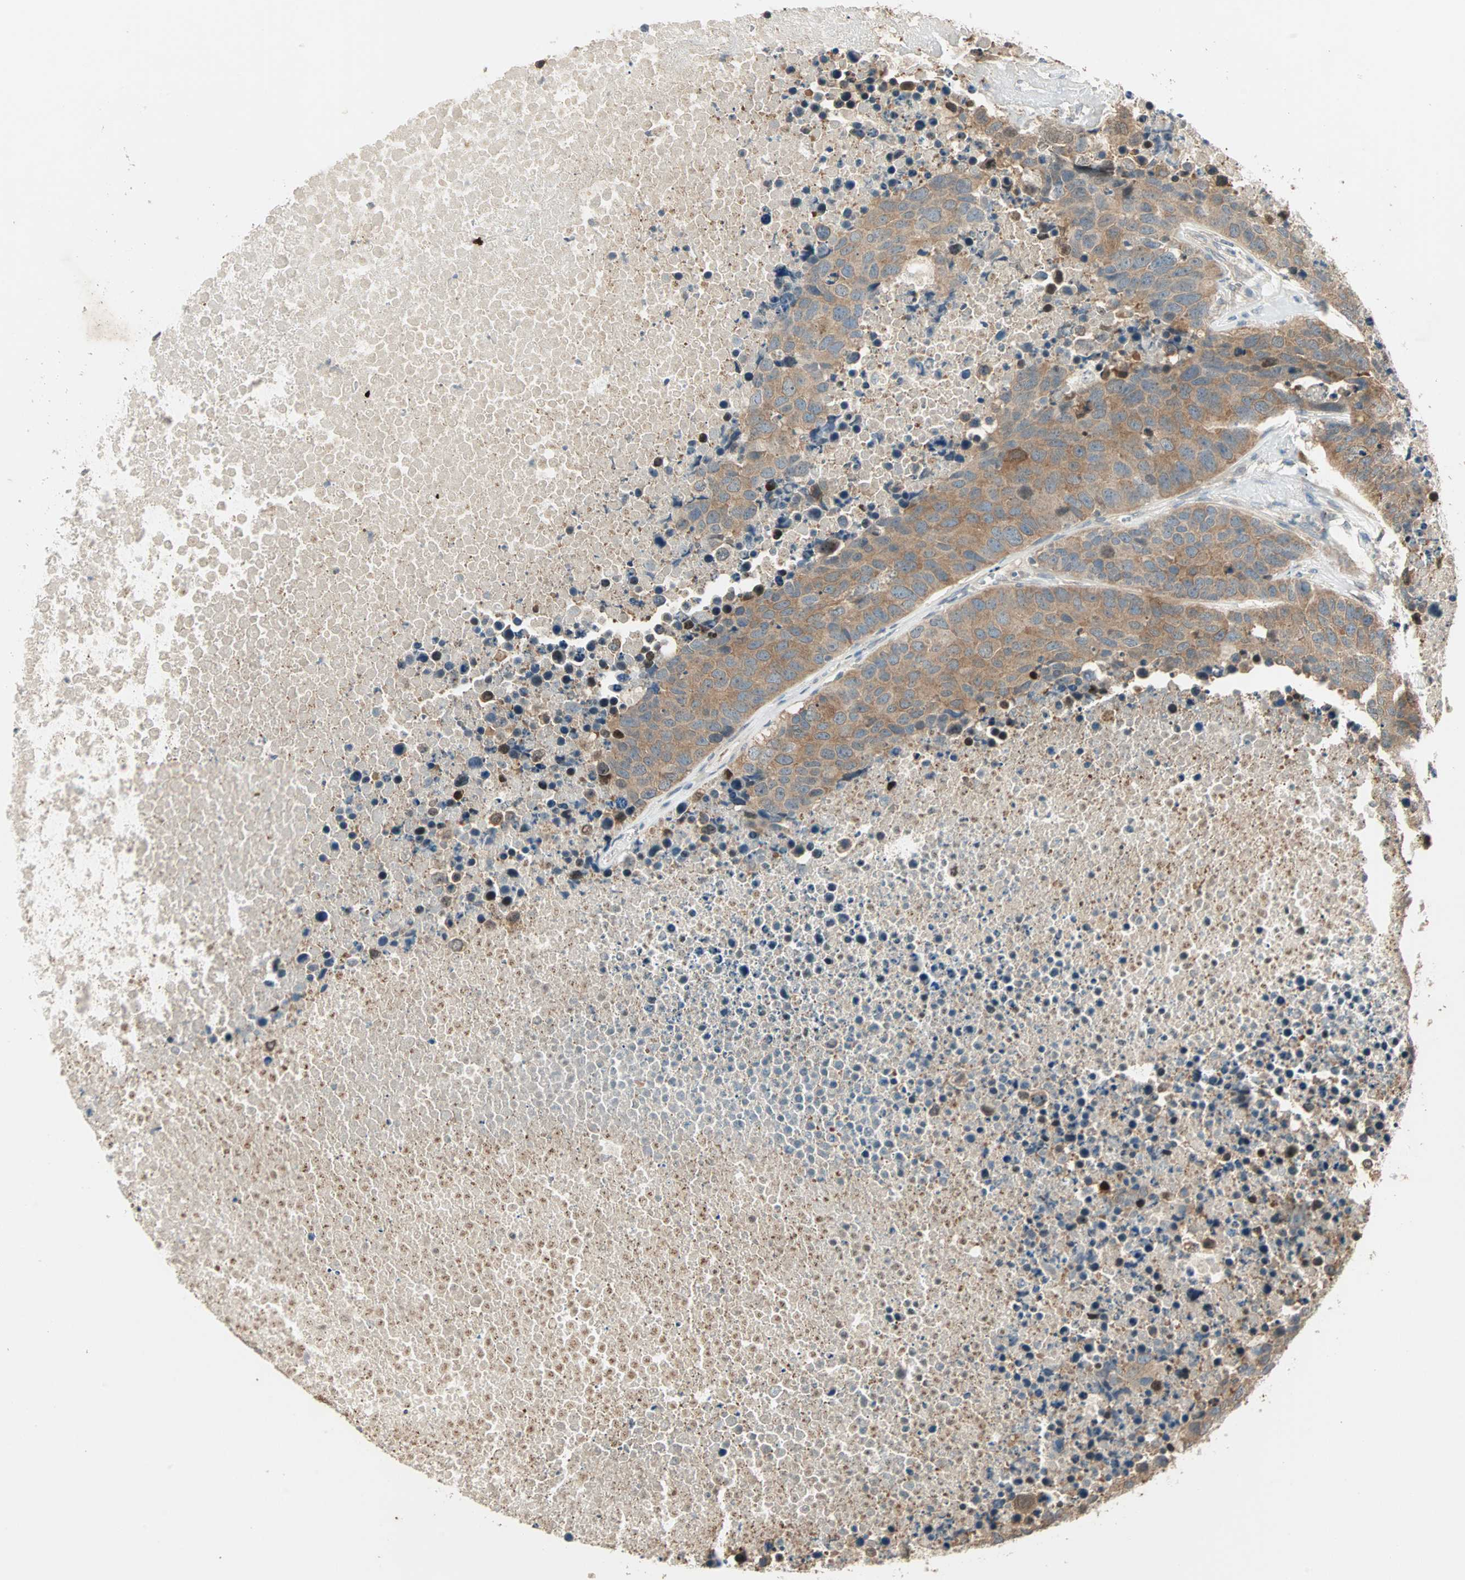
{"staining": {"intensity": "moderate", "quantity": ">75%", "location": "cytoplasmic/membranous"}, "tissue": "carcinoid", "cell_type": "Tumor cells", "image_type": "cancer", "snomed": [{"axis": "morphology", "description": "Carcinoid, malignant, NOS"}, {"axis": "topography", "description": "Lung"}], "caption": "Immunohistochemical staining of human carcinoid exhibits medium levels of moderate cytoplasmic/membranous protein positivity in approximately >75% of tumor cells.", "gene": "TTF2", "patient": {"sex": "male", "age": 60}}